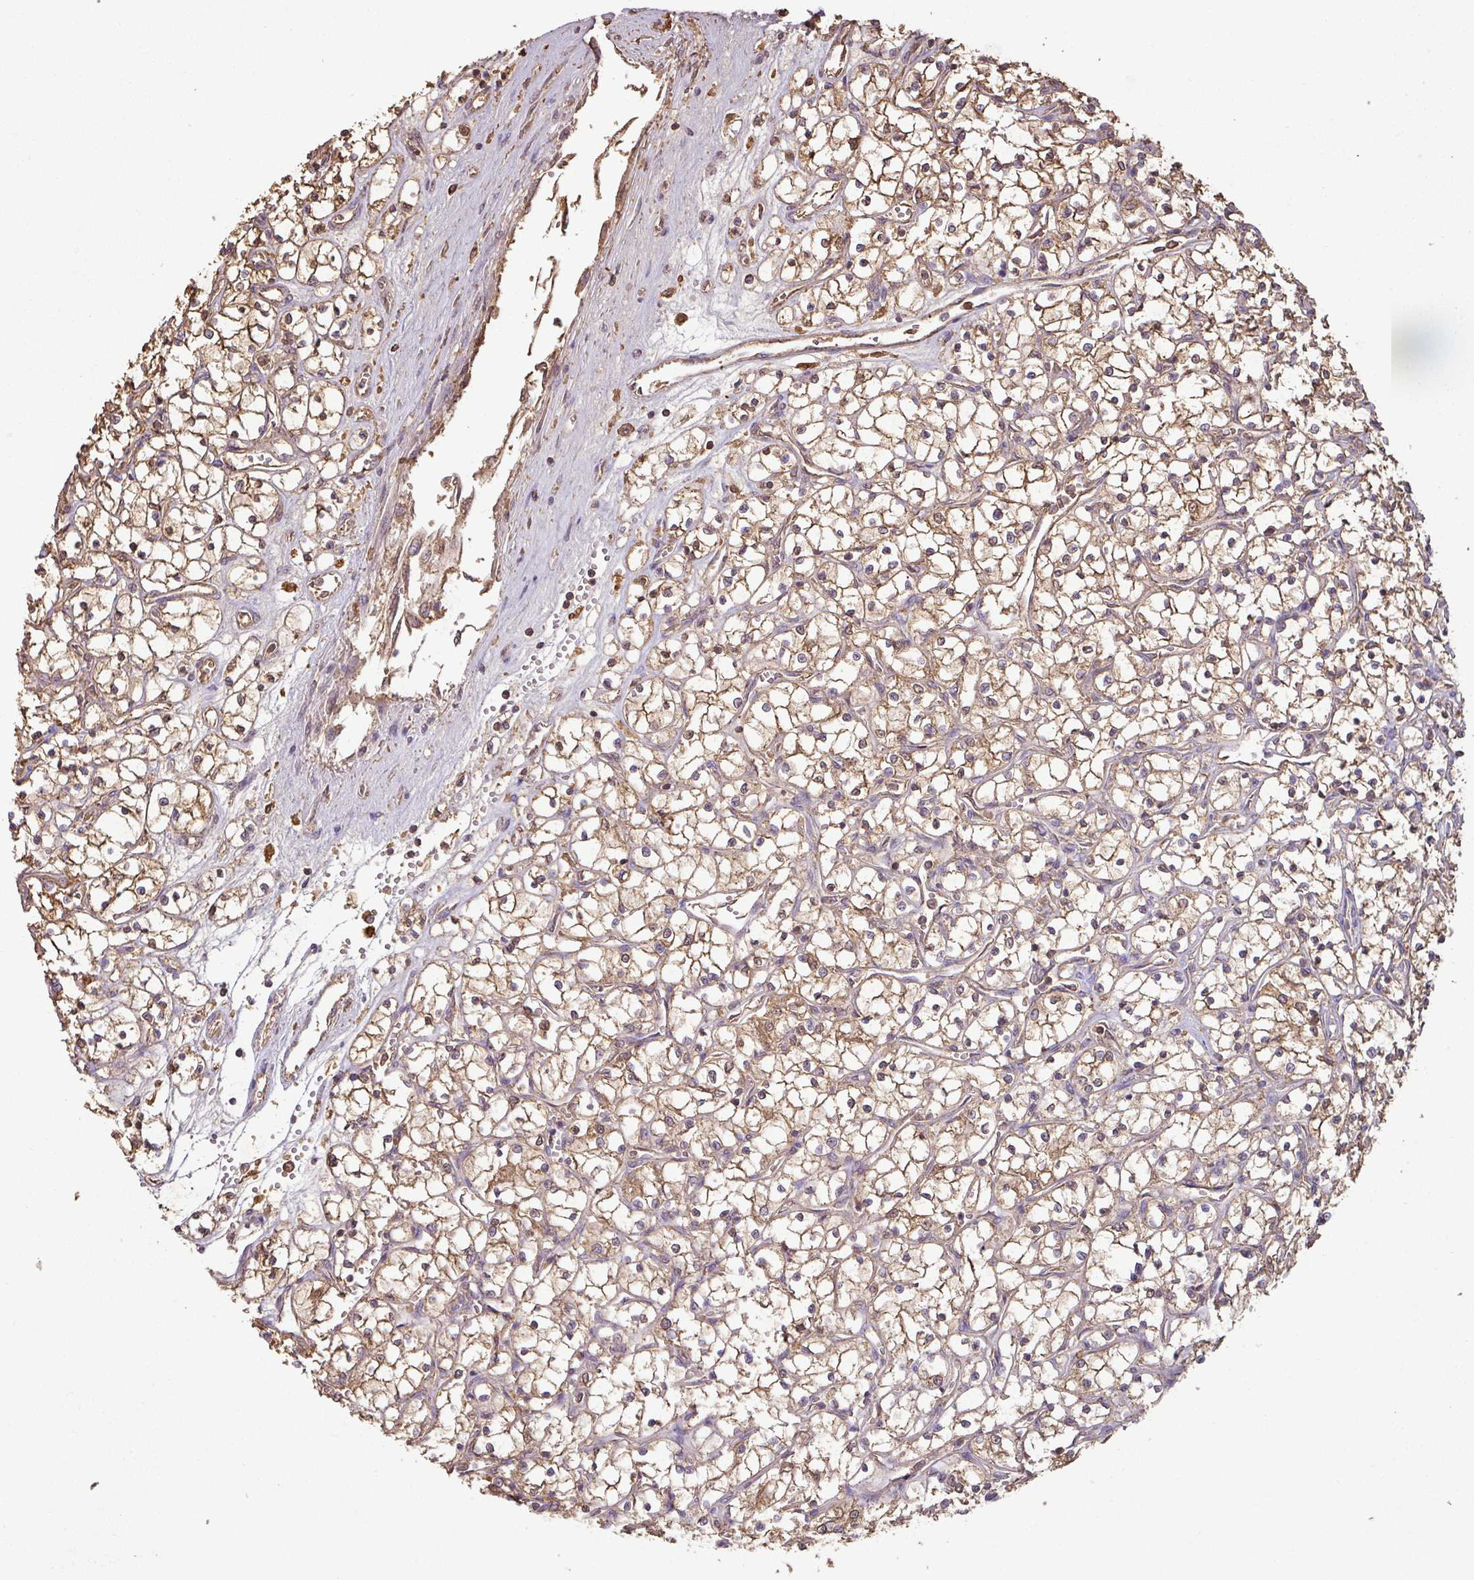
{"staining": {"intensity": "moderate", "quantity": ">75%", "location": "cytoplasmic/membranous"}, "tissue": "renal cancer", "cell_type": "Tumor cells", "image_type": "cancer", "snomed": [{"axis": "morphology", "description": "Adenocarcinoma, NOS"}, {"axis": "topography", "description": "Kidney"}], "caption": "Immunohistochemistry (IHC) histopathology image of human renal cancer (adenocarcinoma) stained for a protein (brown), which reveals medium levels of moderate cytoplasmic/membranous positivity in approximately >75% of tumor cells.", "gene": "ATAT1", "patient": {"sex": "female", "age": 69}}